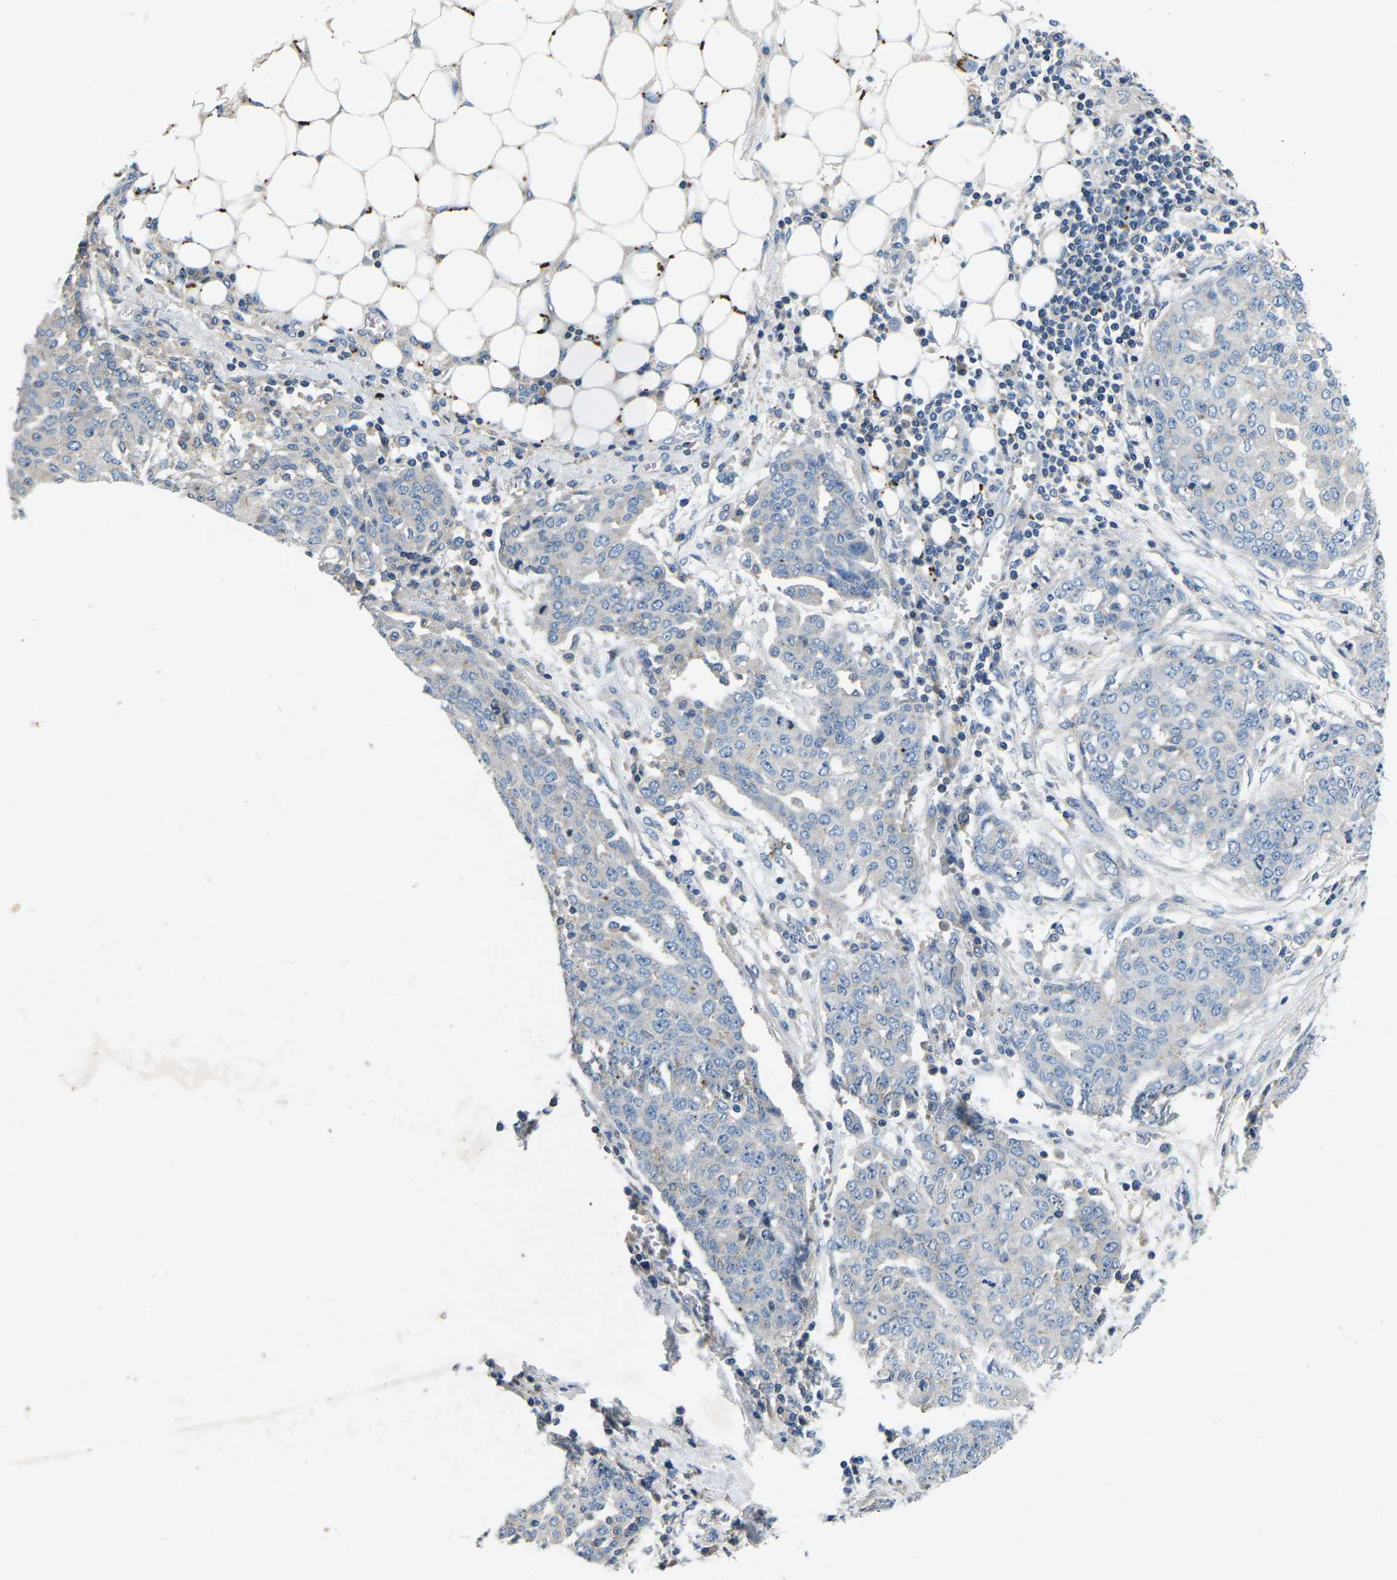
{"staining": {"intensity": "negative", "quantity": "none", "location": "none"}, "tissue": "ovarian cancer", "cell_type": "Tumor cells", "image_type": "cancer", "snomed": [{"axis": "morphology", "description": "Cystadenocarcinoma, serous, NOS"}, {"axis": "topography", "description": "Soft tissue"}, {"axis": "topography", "description": "Ovary"}], "caption": "Immunohistochemistry (IHC) micrograph of human ovarian serous cystadenocarcinoma stained for a protein (brown), which reveals no expression in tumor cells.", "gene": "PDCD6IP", "patient": {"sex": "female", "age": 57}}